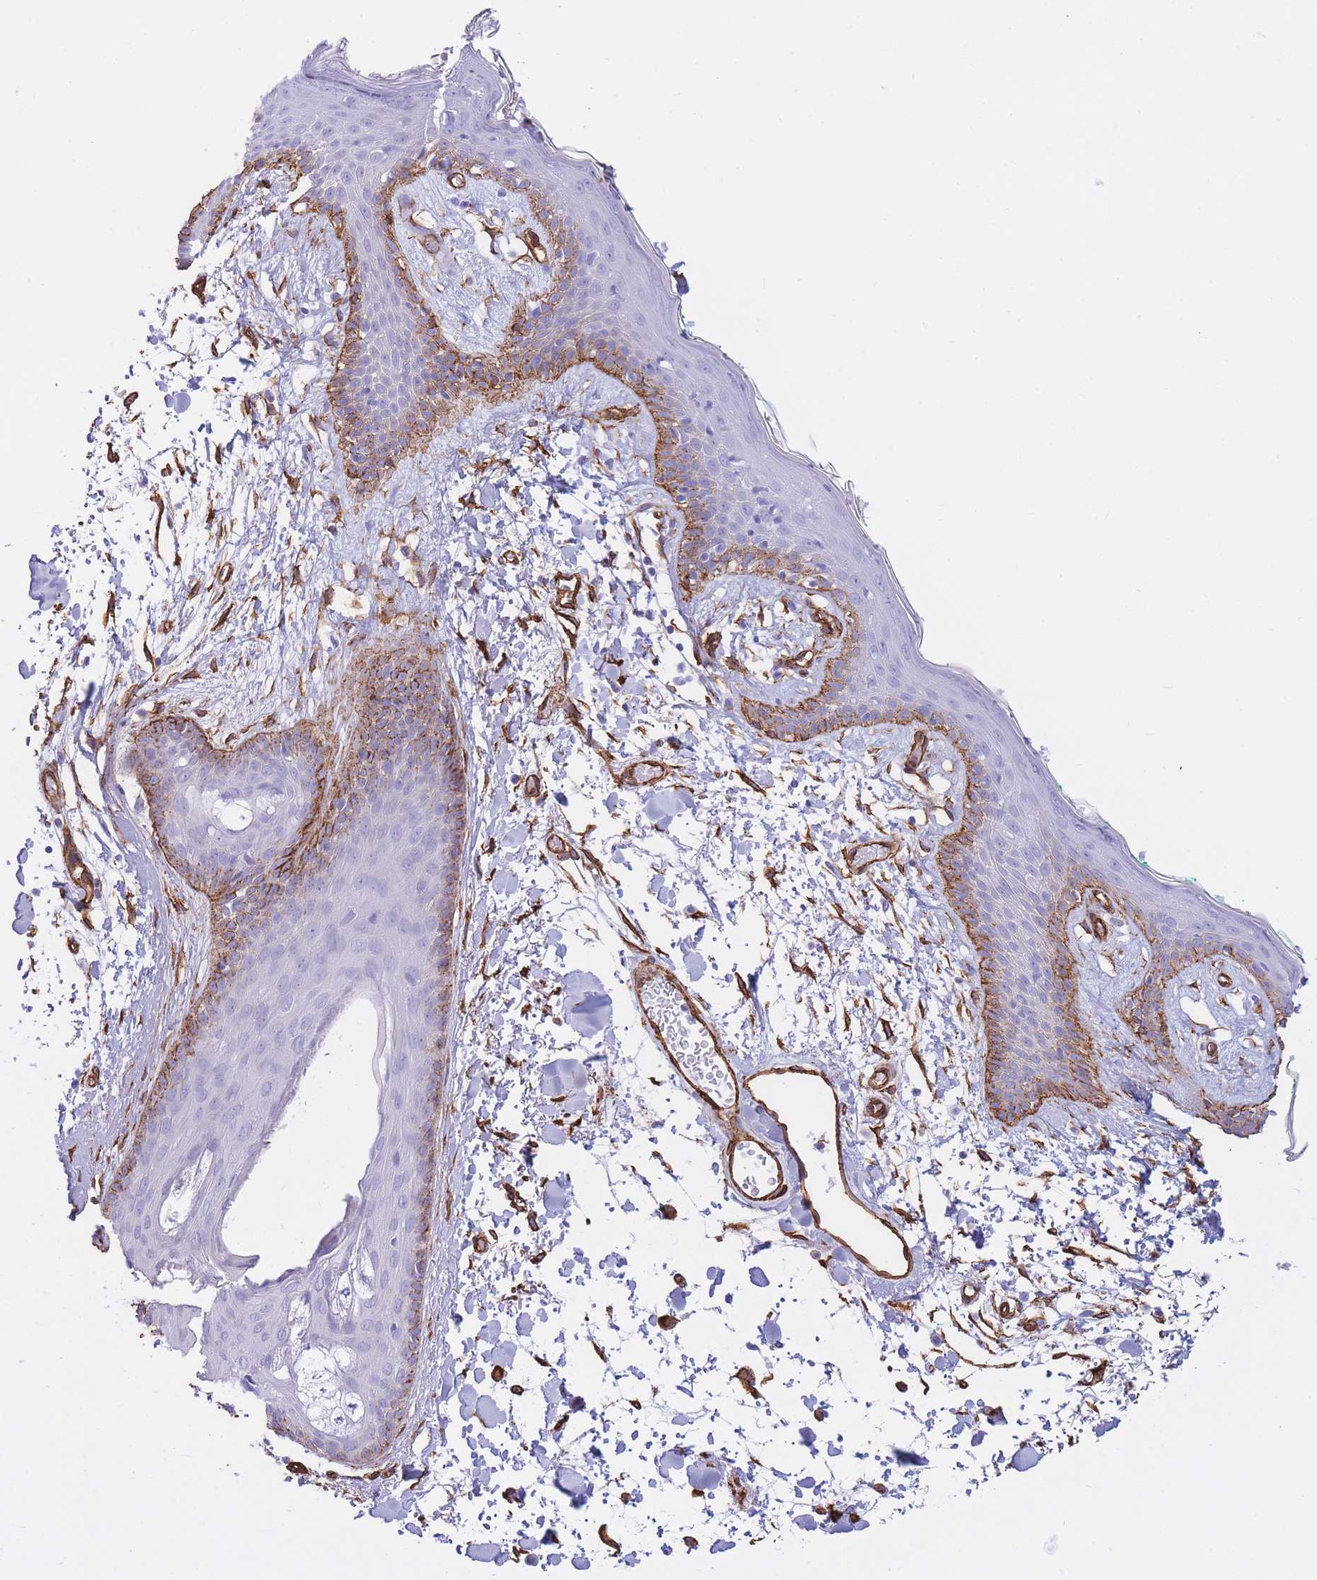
{"staining": {"intensity": "negative", "quantity": "none", "location": "none"}, "tissue": "skin", "cell_type": "Fibroblasts", "image_type": "normal", "snomed": [{"axis": "morphology", "description": "Normal tissue, NOS"}, {"axis": "topography", "description": "Skin"}], "caption": "The micrograph exhibits no significant staining in fibroblasts of skin.", "gene": "CAVIN1", "patient": {"sex": "male", "age": 79}}